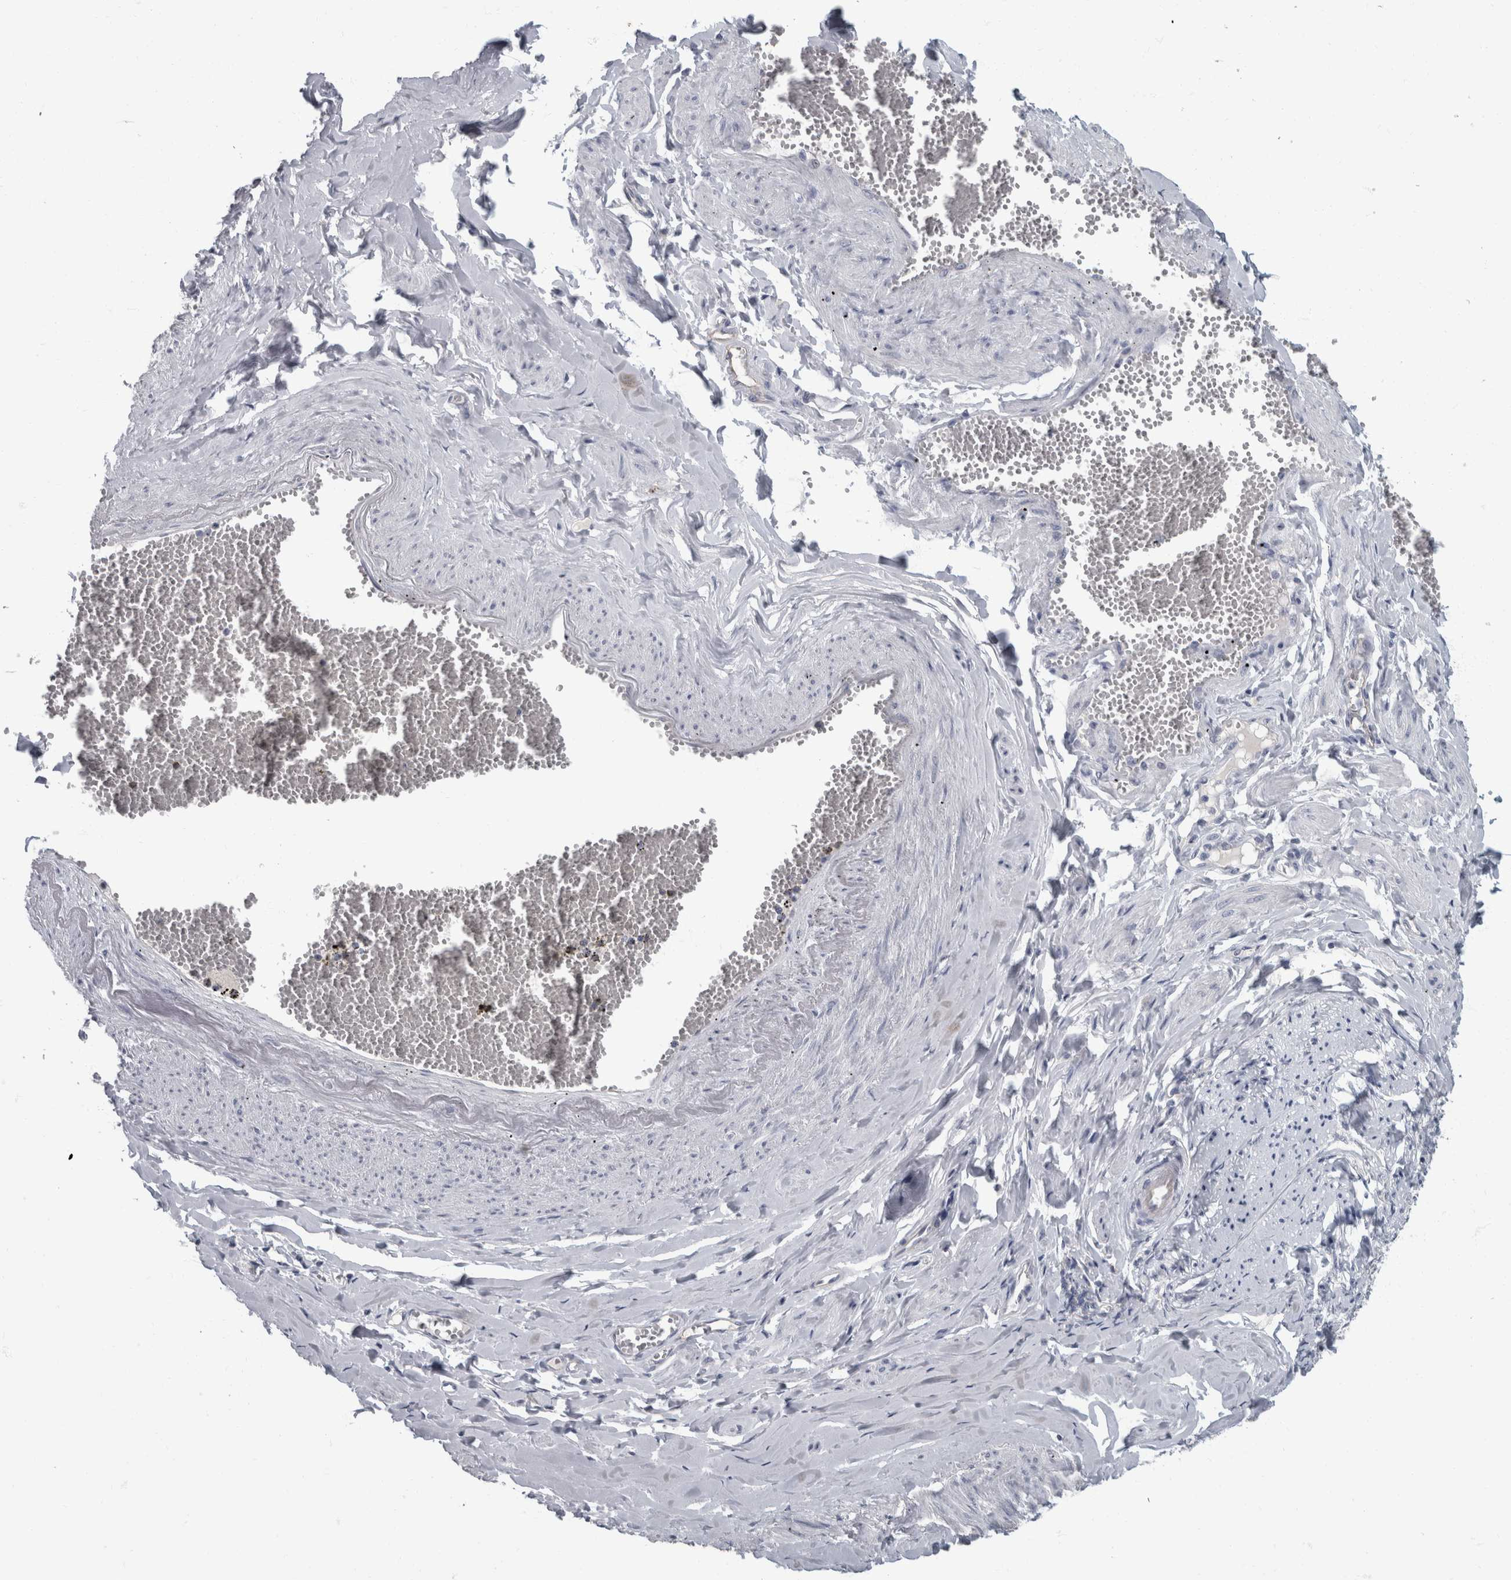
{"staining": {"intensity": "negative", "quantity": "none", "location": "none"}, "tissue": "adipose tissue", "cell_type": "Adipocytes", "image_type": "normal", "snomed": [{"axis": "morphology", "description": "Normal tissue, NOS"}, {"axis": "topography", "description": "Vascular tissue"}, {"axis": "topography", "description": "Fallopian tube"}, {"axis": "topography", "description": "Ovary"}], "caption": "Human adipose tissue stained for a protein using immunohistochemistry demonstrates no staining in adipocytes.", "gene": "DSG2", "patient": {"sex": "female", "age": 67}}